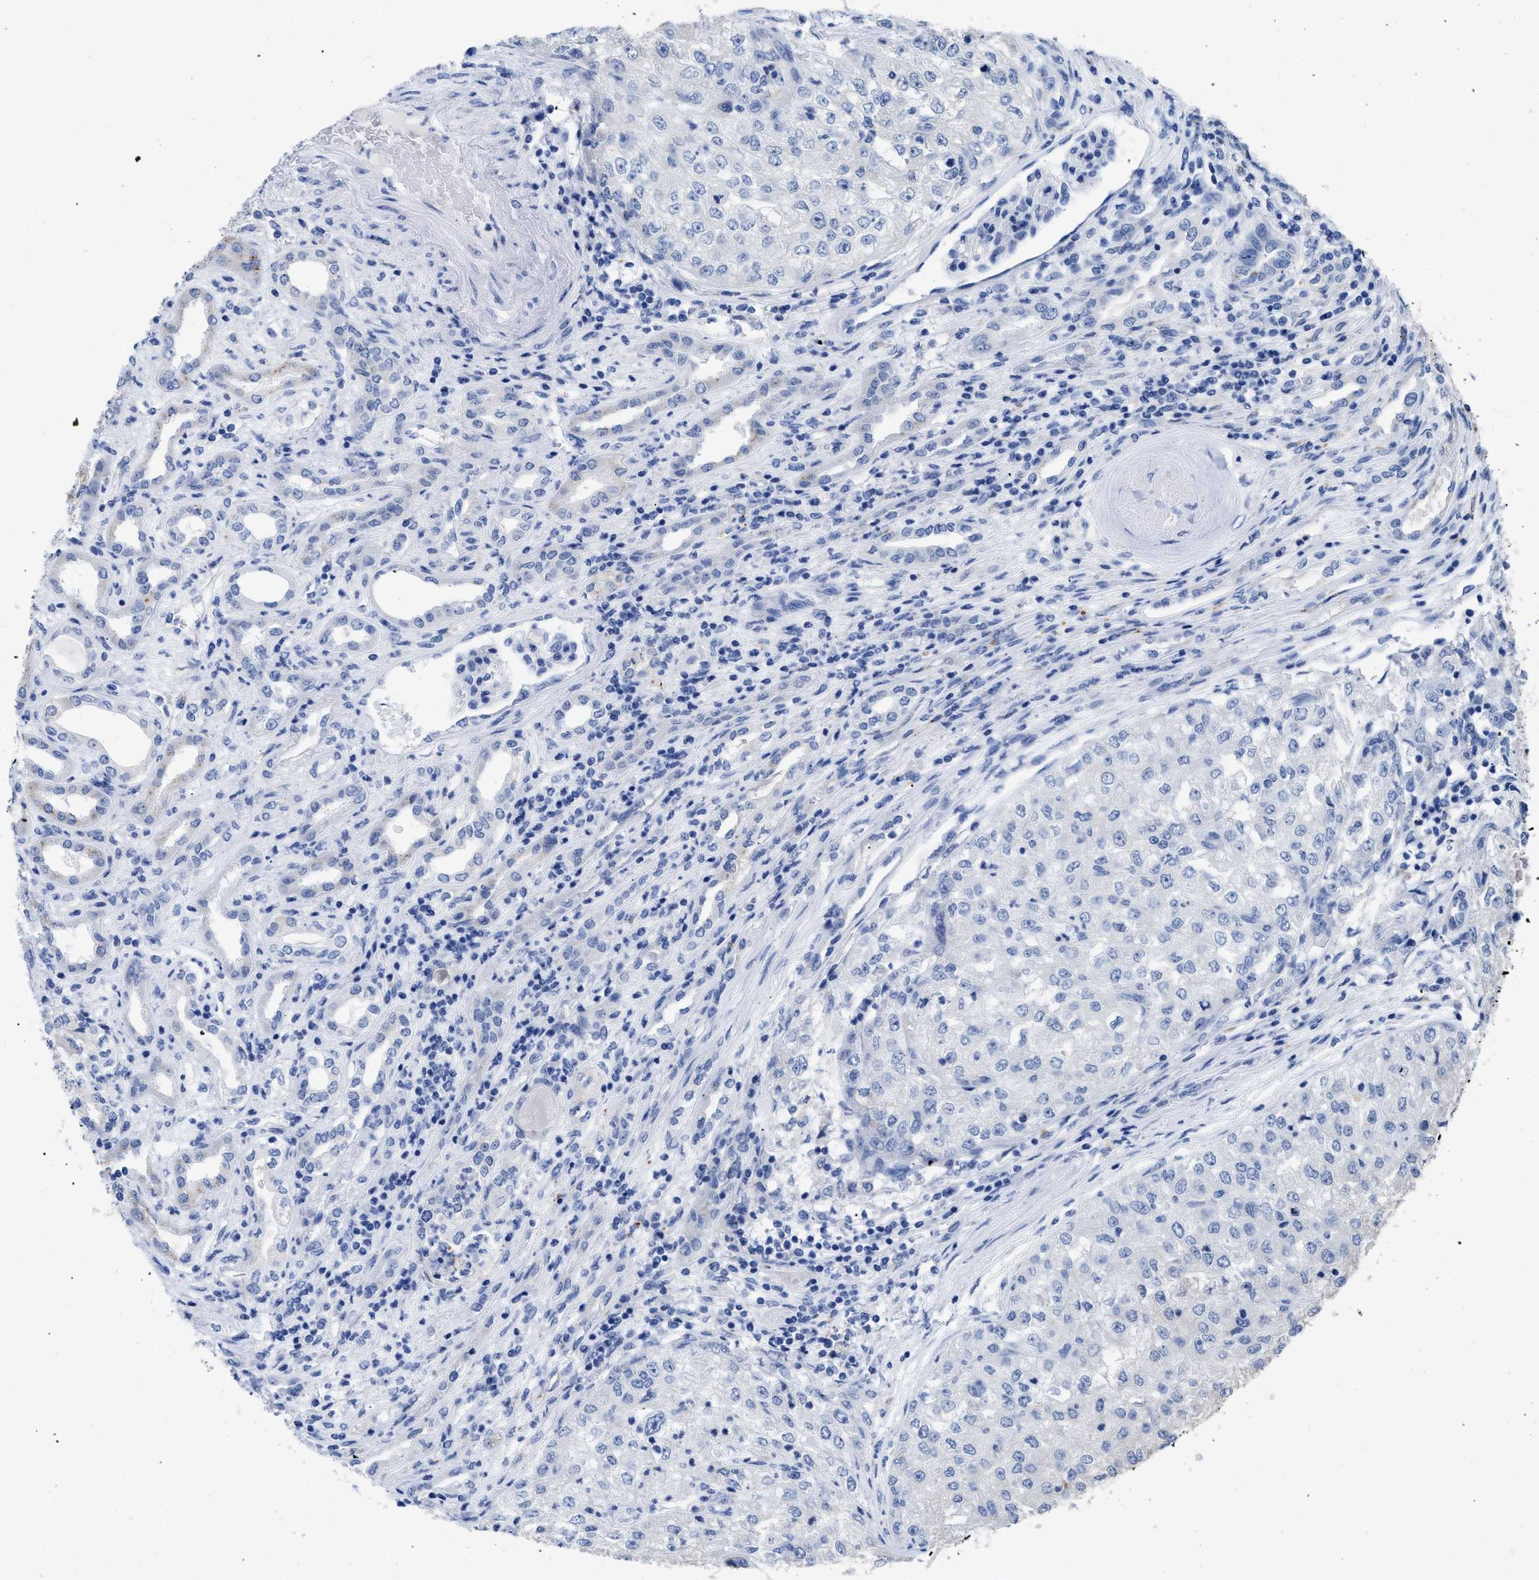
{"staining": {"intensity": "negative", "quantity": "none", "location": "none"}, "tissue": "renal cancer", "cell_type": "Tumor cells", "image_type": "cancer", "snomed": [{"axis": "morphology", "description": "Adenocarcinoma, NOS"}, {"axis": "topography", "description": "Kidney"}], "caption": "Renal cancer (adenocarcinoma) stained for a protein using immunohistochemistry demonstrates no staining tumor cells.", "gene": "APOBEC2", "patient": {"sex": "female", "age": 54}}